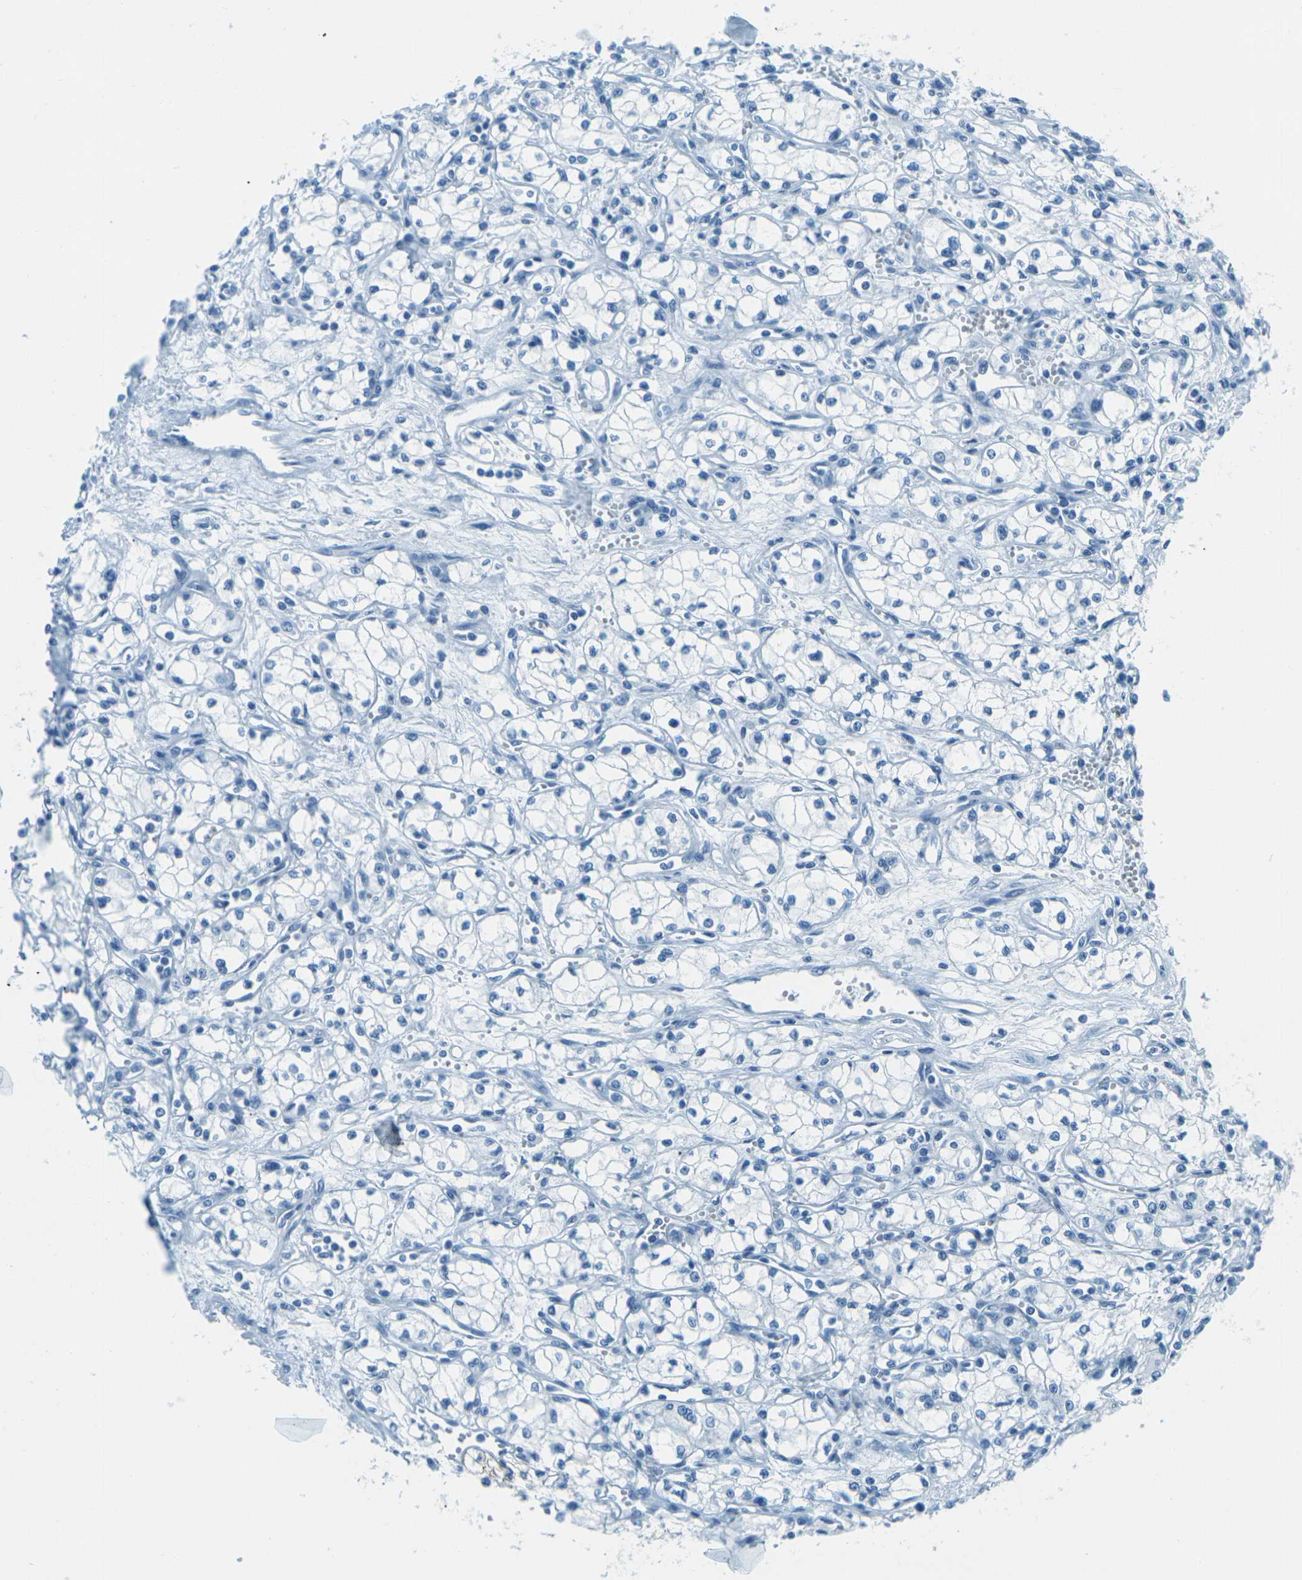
{"staining": {"intensity": "negative", "quantity": "none", "location": "none"}, "tissue": "renal cancer", "cell_type": "Tumor cells", "image_type": "cancer", "snomed": [{"axis": "morphology", "description": "Normal tissue, NOS"}, {"axis": "morphology", "description": "Adenocarcinoma, NOS"}, {"axis": "topography", "description": "Kidney"}], "caption": "Tumor cells show no significant positivity in renal cancer.", "gene": "OCLN", "patient": {"sex": "male", "age": 59}}